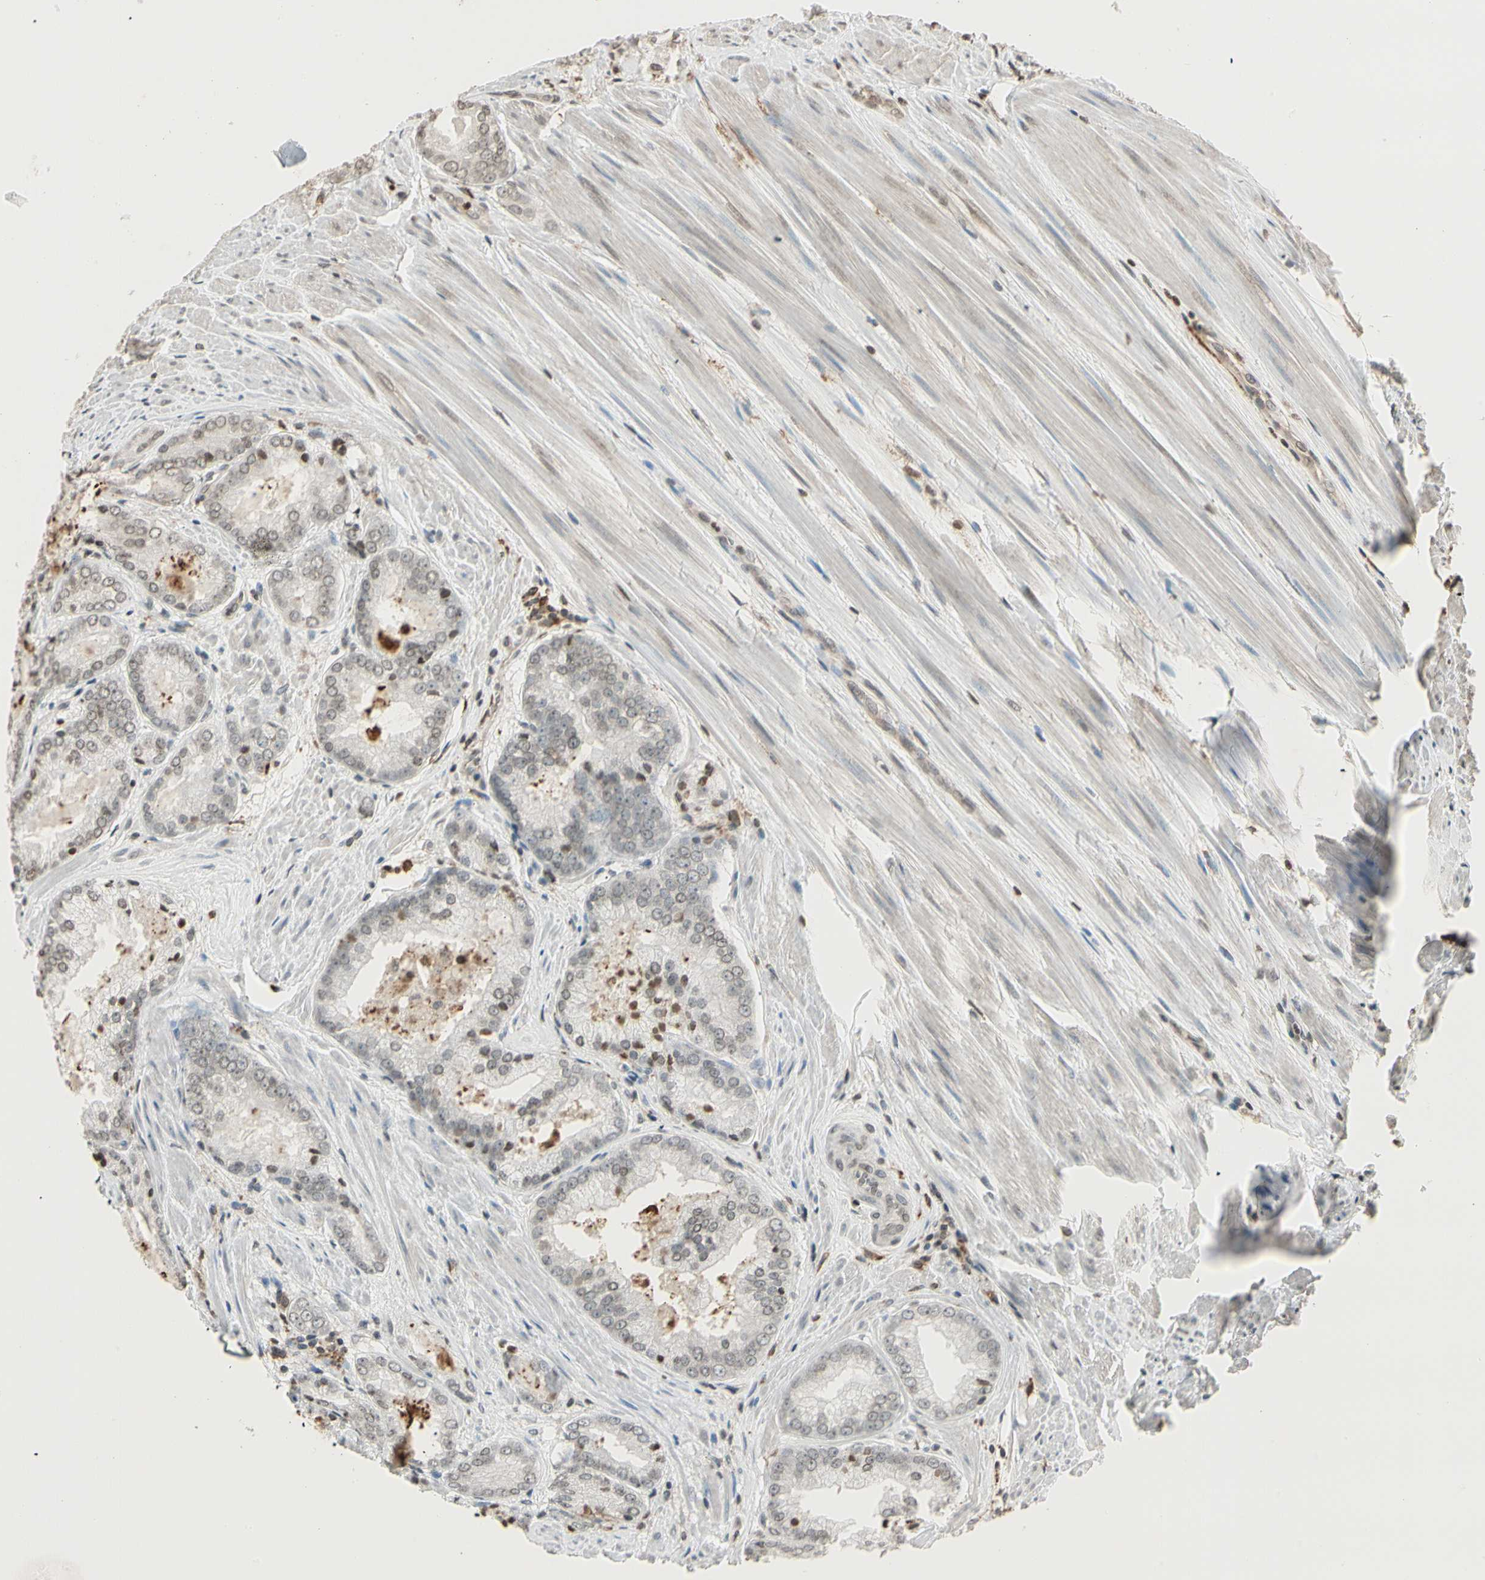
{"staining": {"intensity": "weak", "quantity": "25%-75%", "location": "nuclear"}, "tissue": "prostate cancer", "cell_type": "Tumor cells", "image_type": "cancer", "snomed": [{"axis": "morphology", "description": "Adenocarcinoma, Low grade"}, {"axis": "topography", "description": "Prostate"}], "caption": "Immunohistochemical staining of human prostate cancer demonstrates weak nuclear protein expression in about 25%-75% of tumor cells. (Stains: DAB (3,3'-diaminobenzidine) in brown, nuclei in blue, Microscopy: brightfield microscopy at high magnification).", "gene": "FER", "patient": {"sex": "male", "age": 64}}